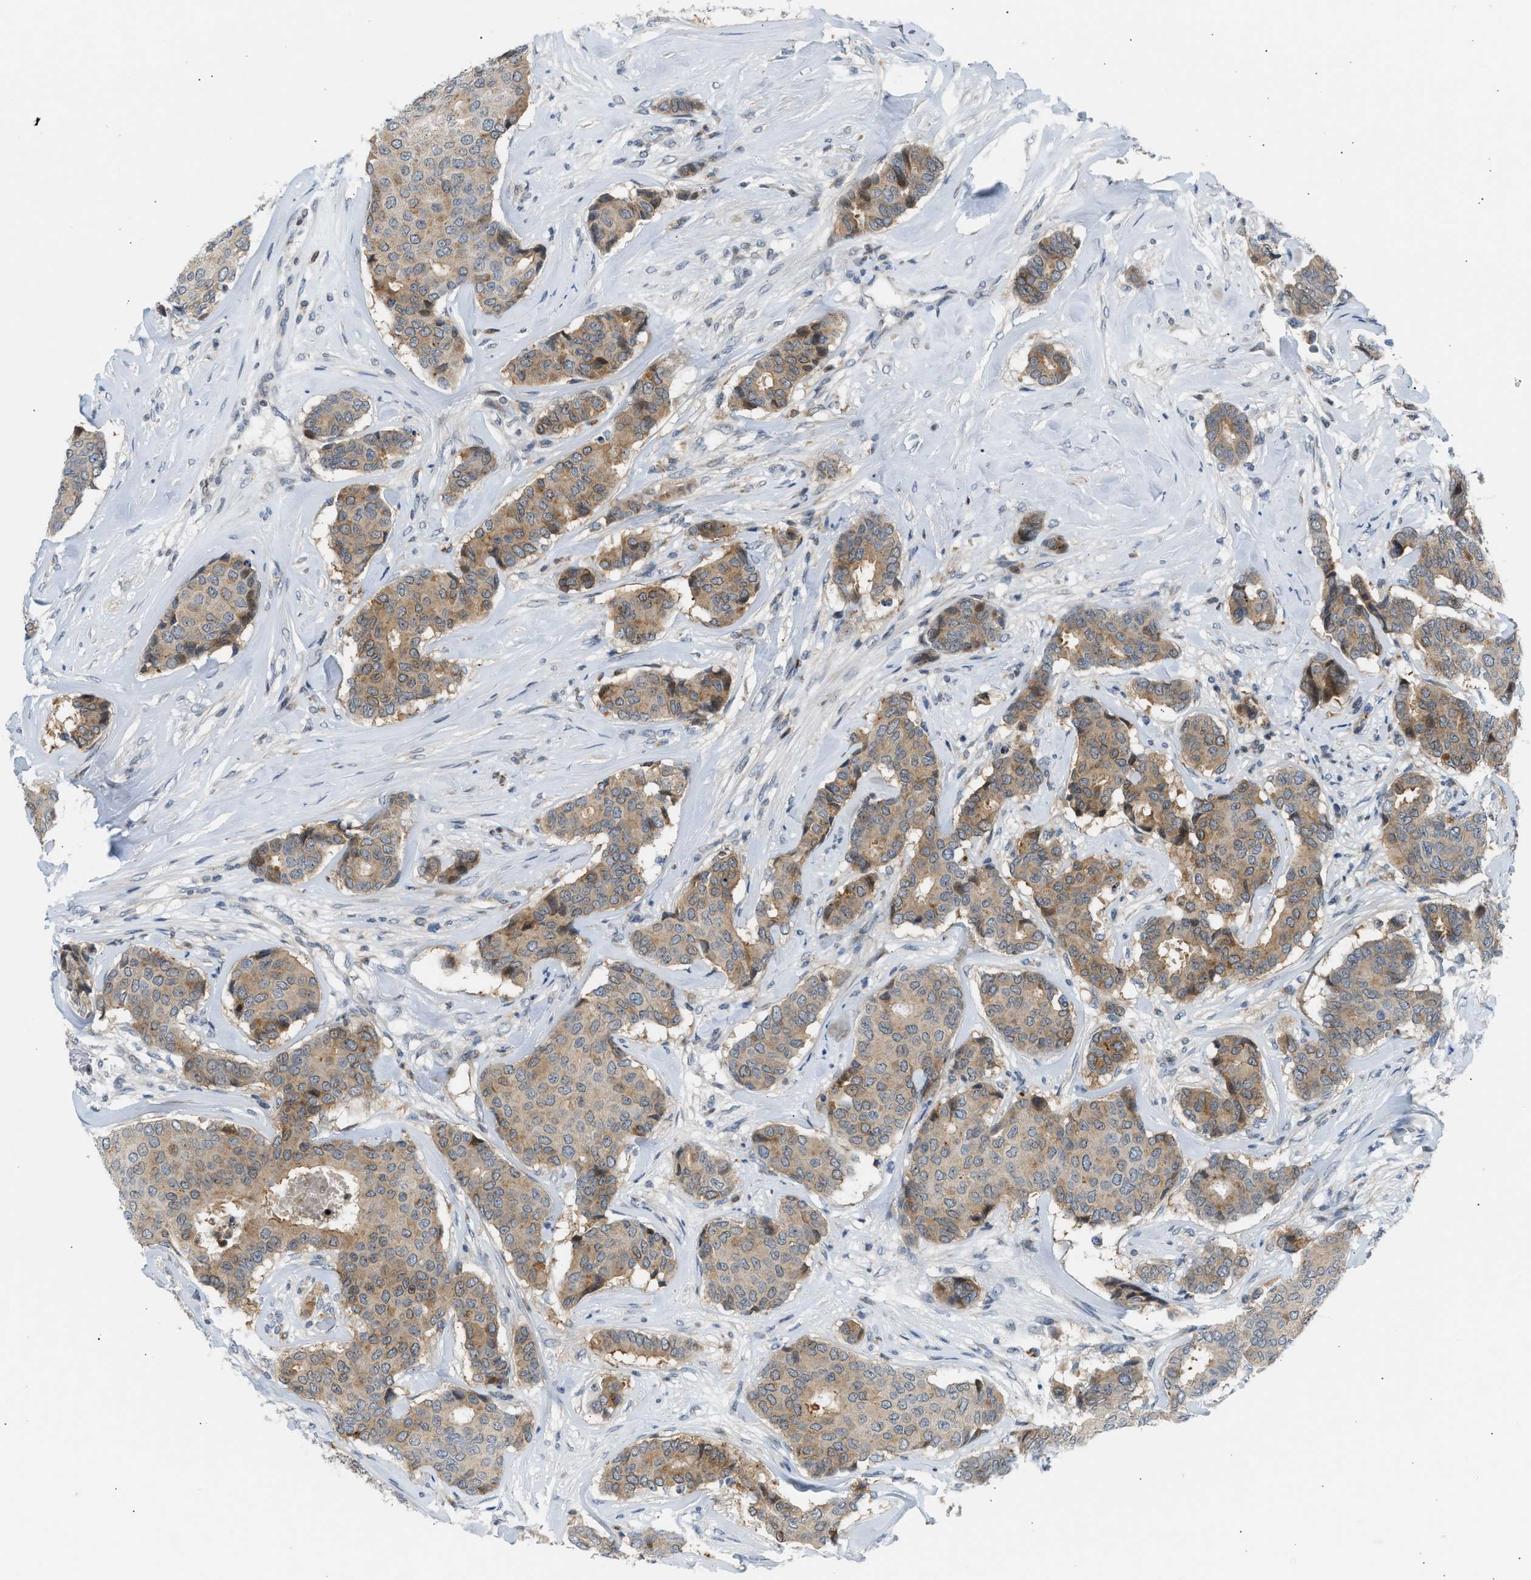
{"staining": {"intensity": "moderate", "quantity": "25%-75%", "location": "cytoplasmic/membranous"}, "tissue": "breast cancer", "cell_type": "Tumor cells", "image_type": "cancer", "snomed": [{"axis": "morphology", "description": "Duct carcinoma"}, {"axis": "topography", "description": "Breast"}], "caption": "Moderate cytoplasmic/membranous positivity is appreciated in about 25%-75% of tumor cells in breast cancer (intraductal carcinoma).", "gene": "NPS", "patient": {"sex": "female", "age": 75}}